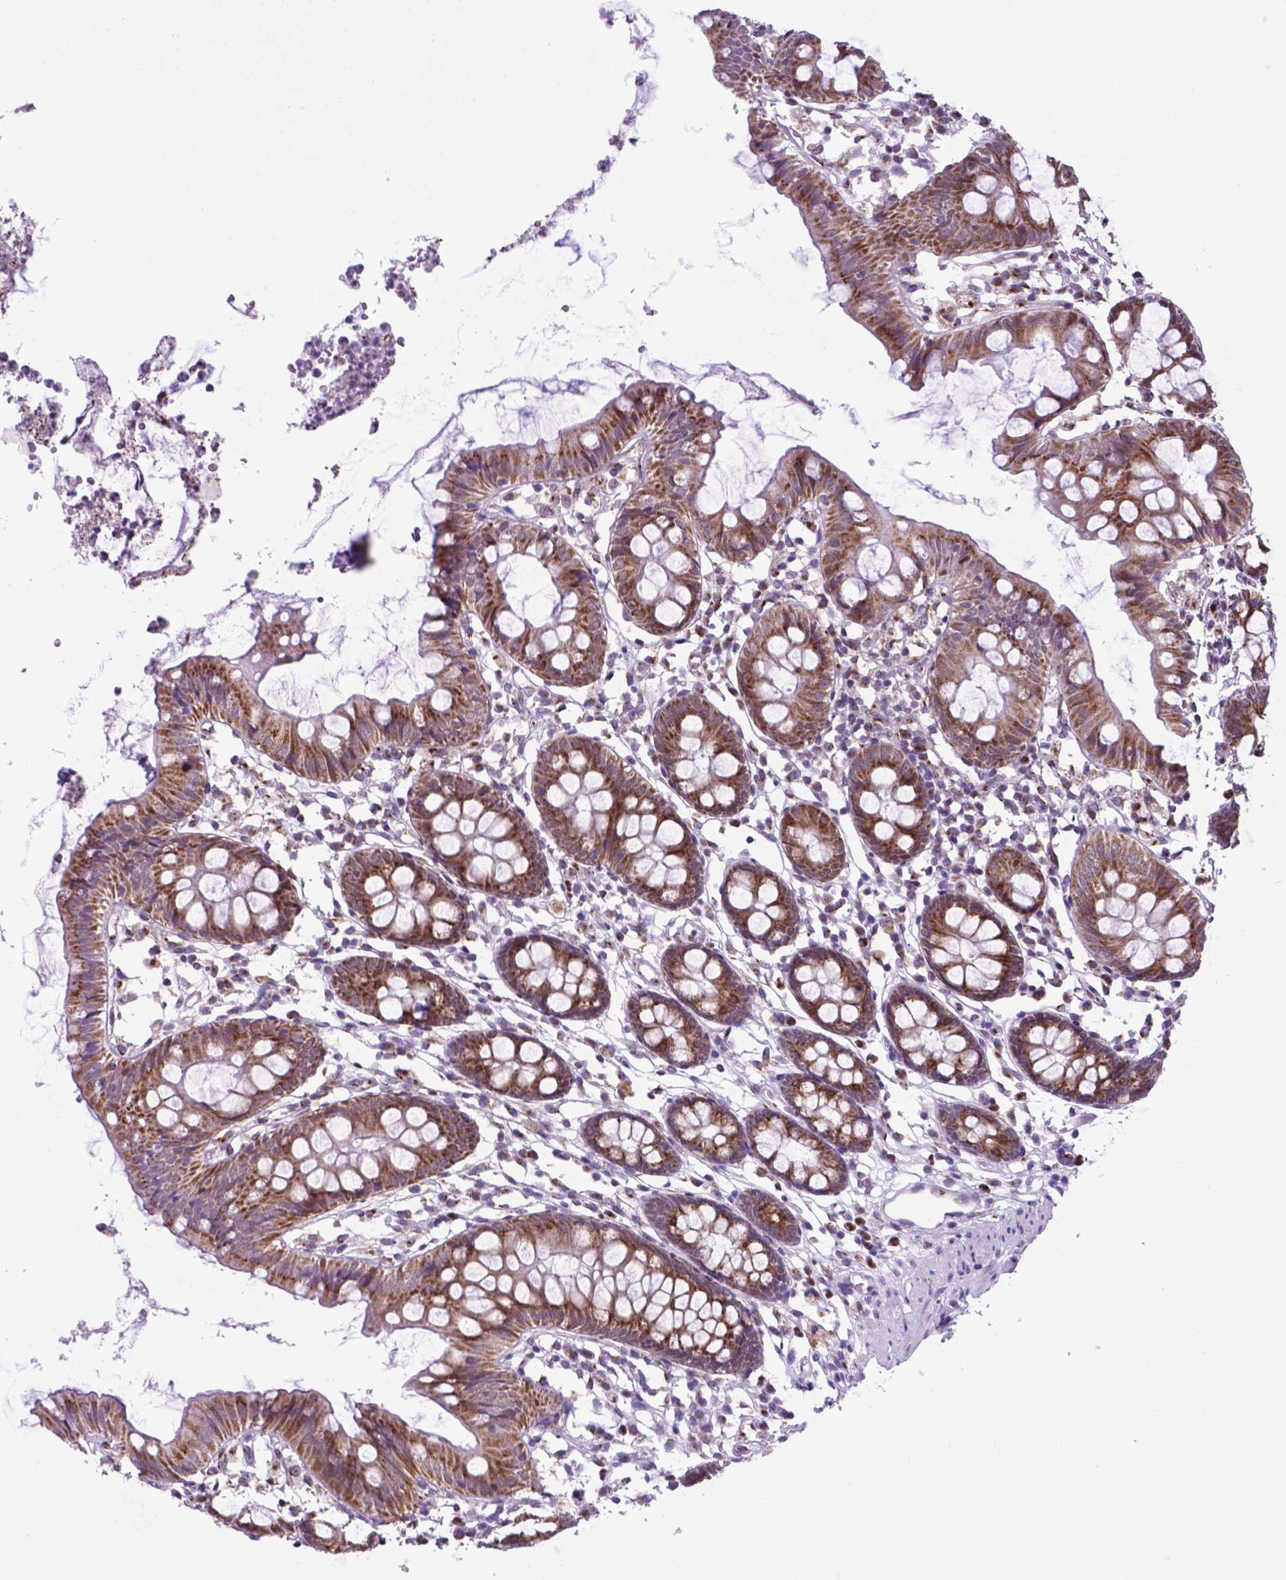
{"staining": {"intensity": "moderate", "quantity": "<25%", "location": "cytoplasmic/membranous"}, "tissue": "colon", "cell_type": "Endothelial cells", "image_type": "normal", "snomed": [{"axis": "morphology", "description": "Normal tissue, NOS"}, {"axis": "topography", "description": "Colon"}], "caption": "The image shows staining of benign colon, revealing moderate cytoplasmic/membranous protein staining (brown color) within endothelial cells. Immunohistochemistry (ihc) stains the protein in brown and the nuclei are stained blue.", "gene": "MRPL10", "patient": {"sex": "female", "age": 84}}